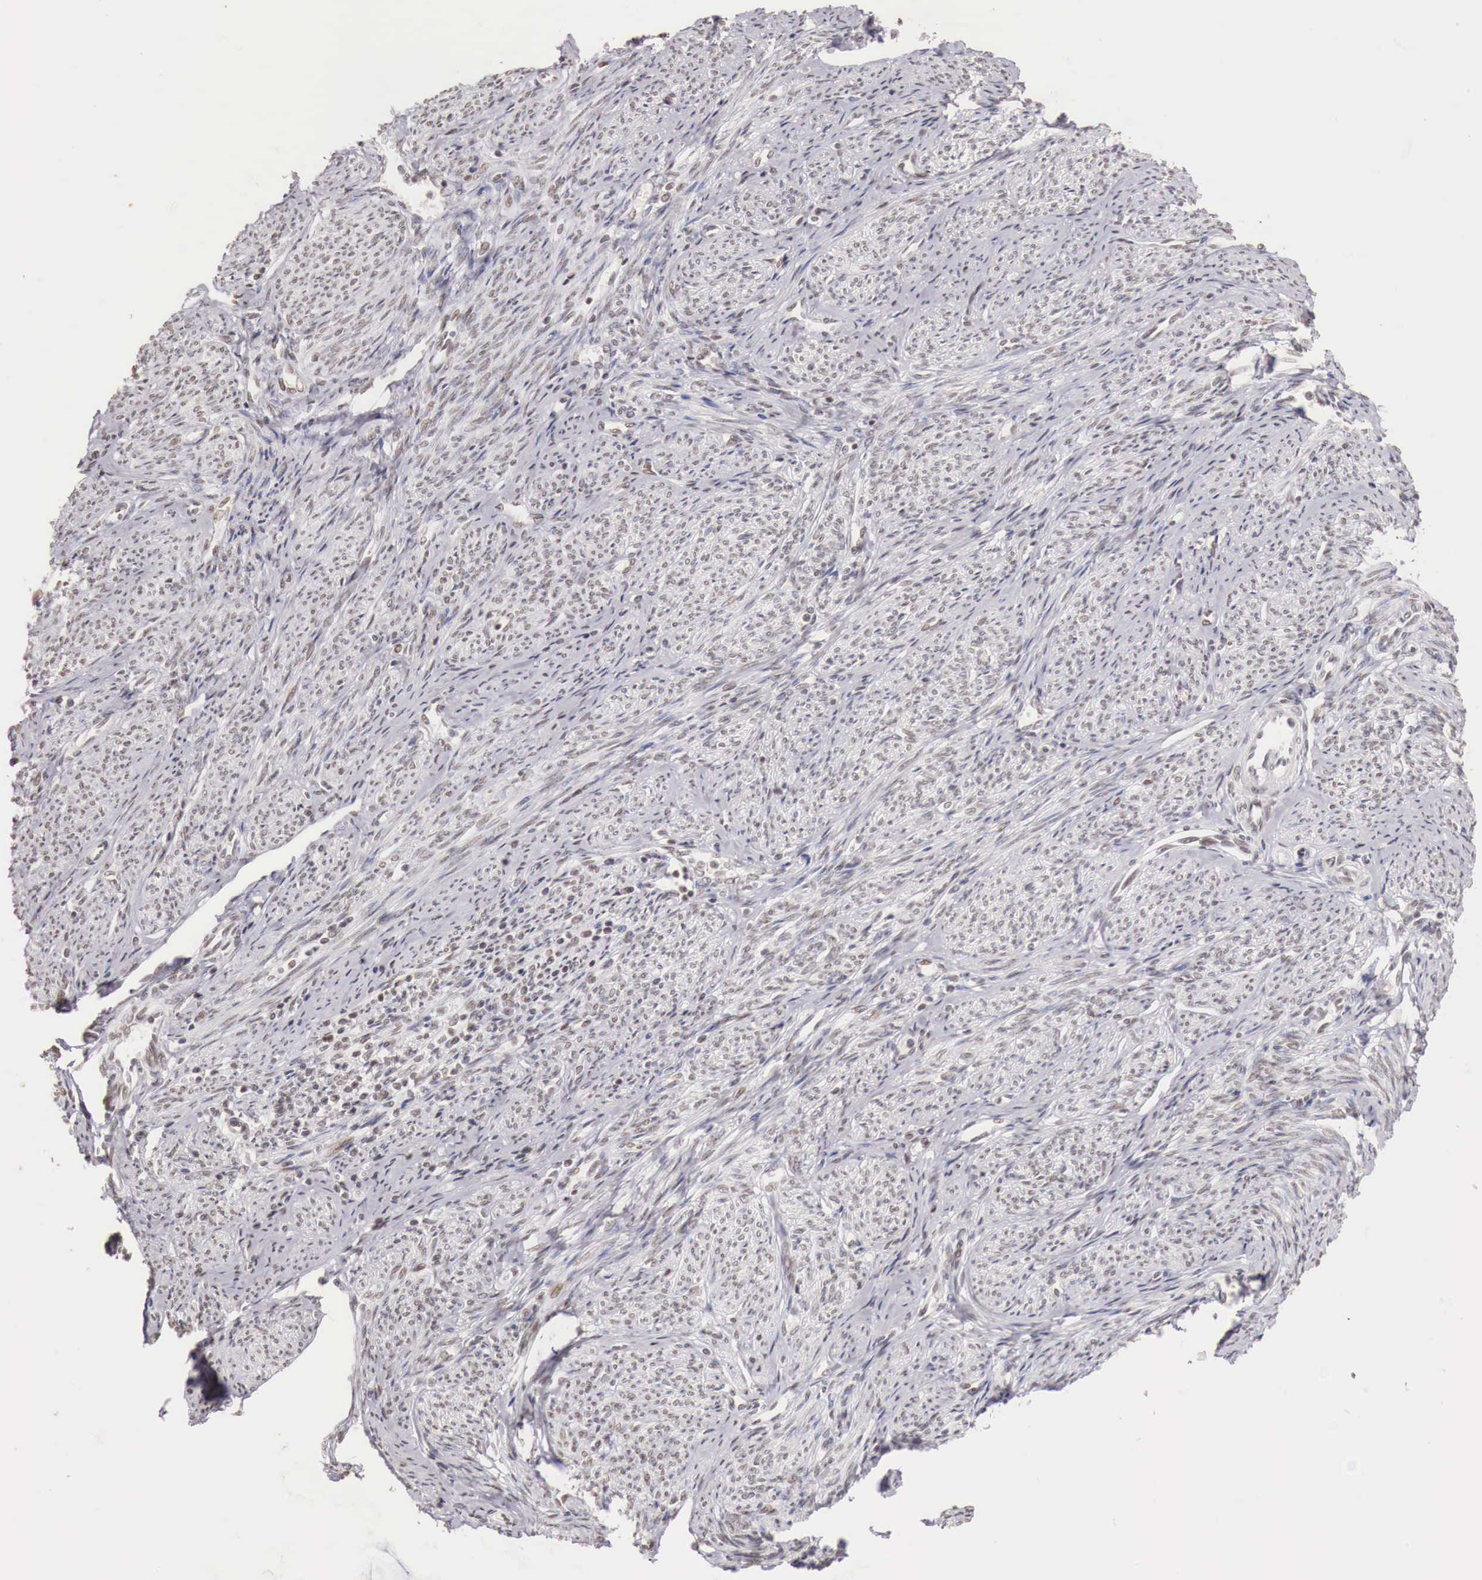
{"staining": {"intensity": "moderate", "quantity": "25%-75%", "location": "nuclear"}, "tissue": "endometrial cancer", "cell_type": "Tumor cells", "image_type": "cancer", "snomed": [{"axis": "morphology", "description": "Adenocarcinoma, NOS"}, {"axis": "topography", "description": "Endometrium"}], "caption": "The image displays a brown stain indicating the presence of a protein in the nuclear of tumor cells in endometrial cancer.", "gene": "PHF14", "patient": {"sex": "female", "age": 75}}